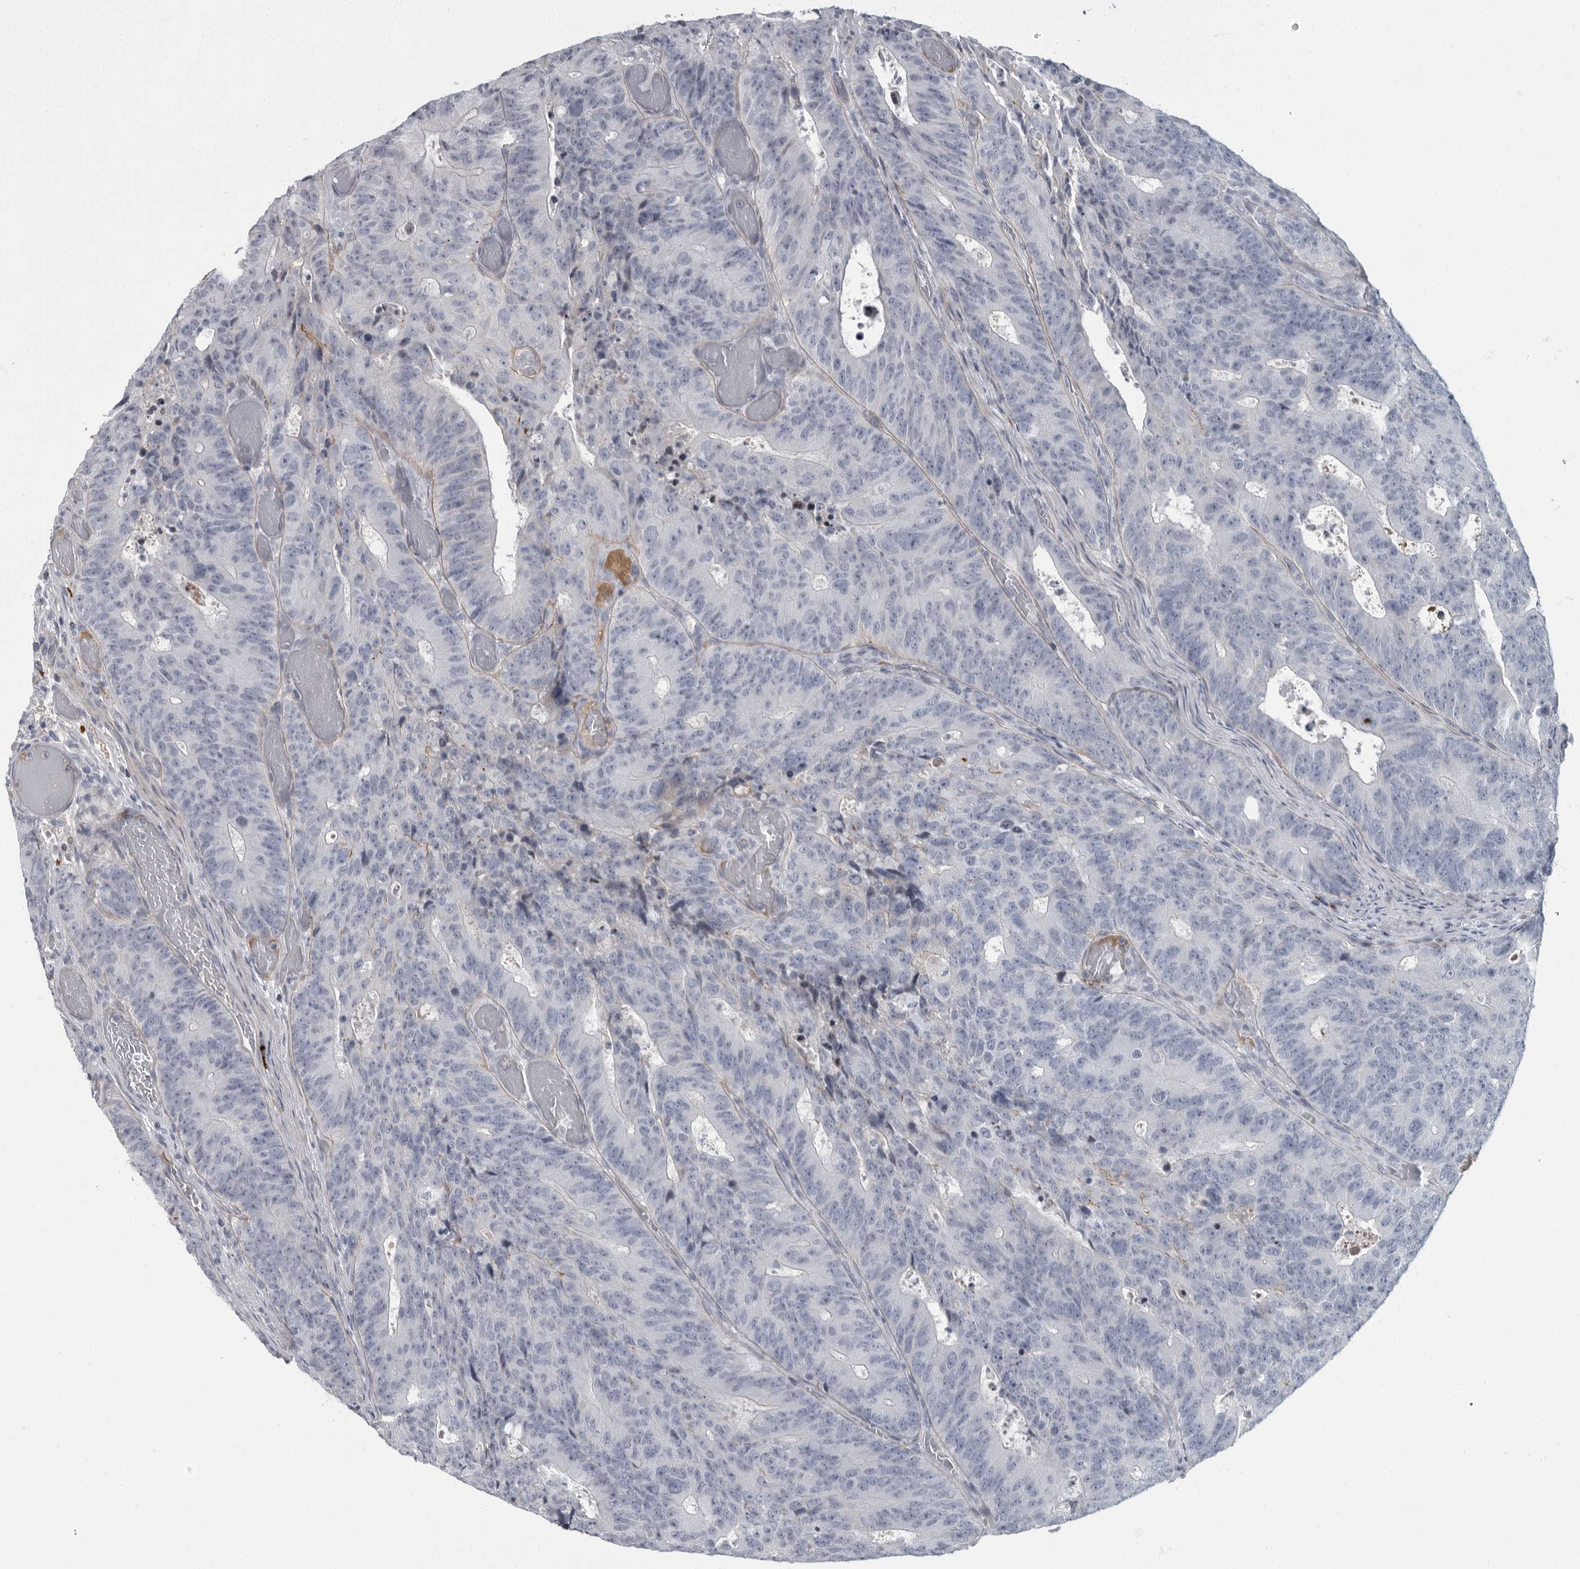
{"staining": {"intensity": "negative", "quantity": "none", "location": "none"}, "tissue": "colorectal cancer", "cell_type": "Tumor cells", "image_type": "cancer", "snomed": [{"axis": "morphology", "description": "Adenocarcinoma, NOS"}, {"axis": "topography", "description": "Colon"}], "caption": "An image of human colorectal adenocarcinoma is negative for staining in tumor cells.", "gene": "SLC25A39", "patient": {"sex": "male", "age": 87}}